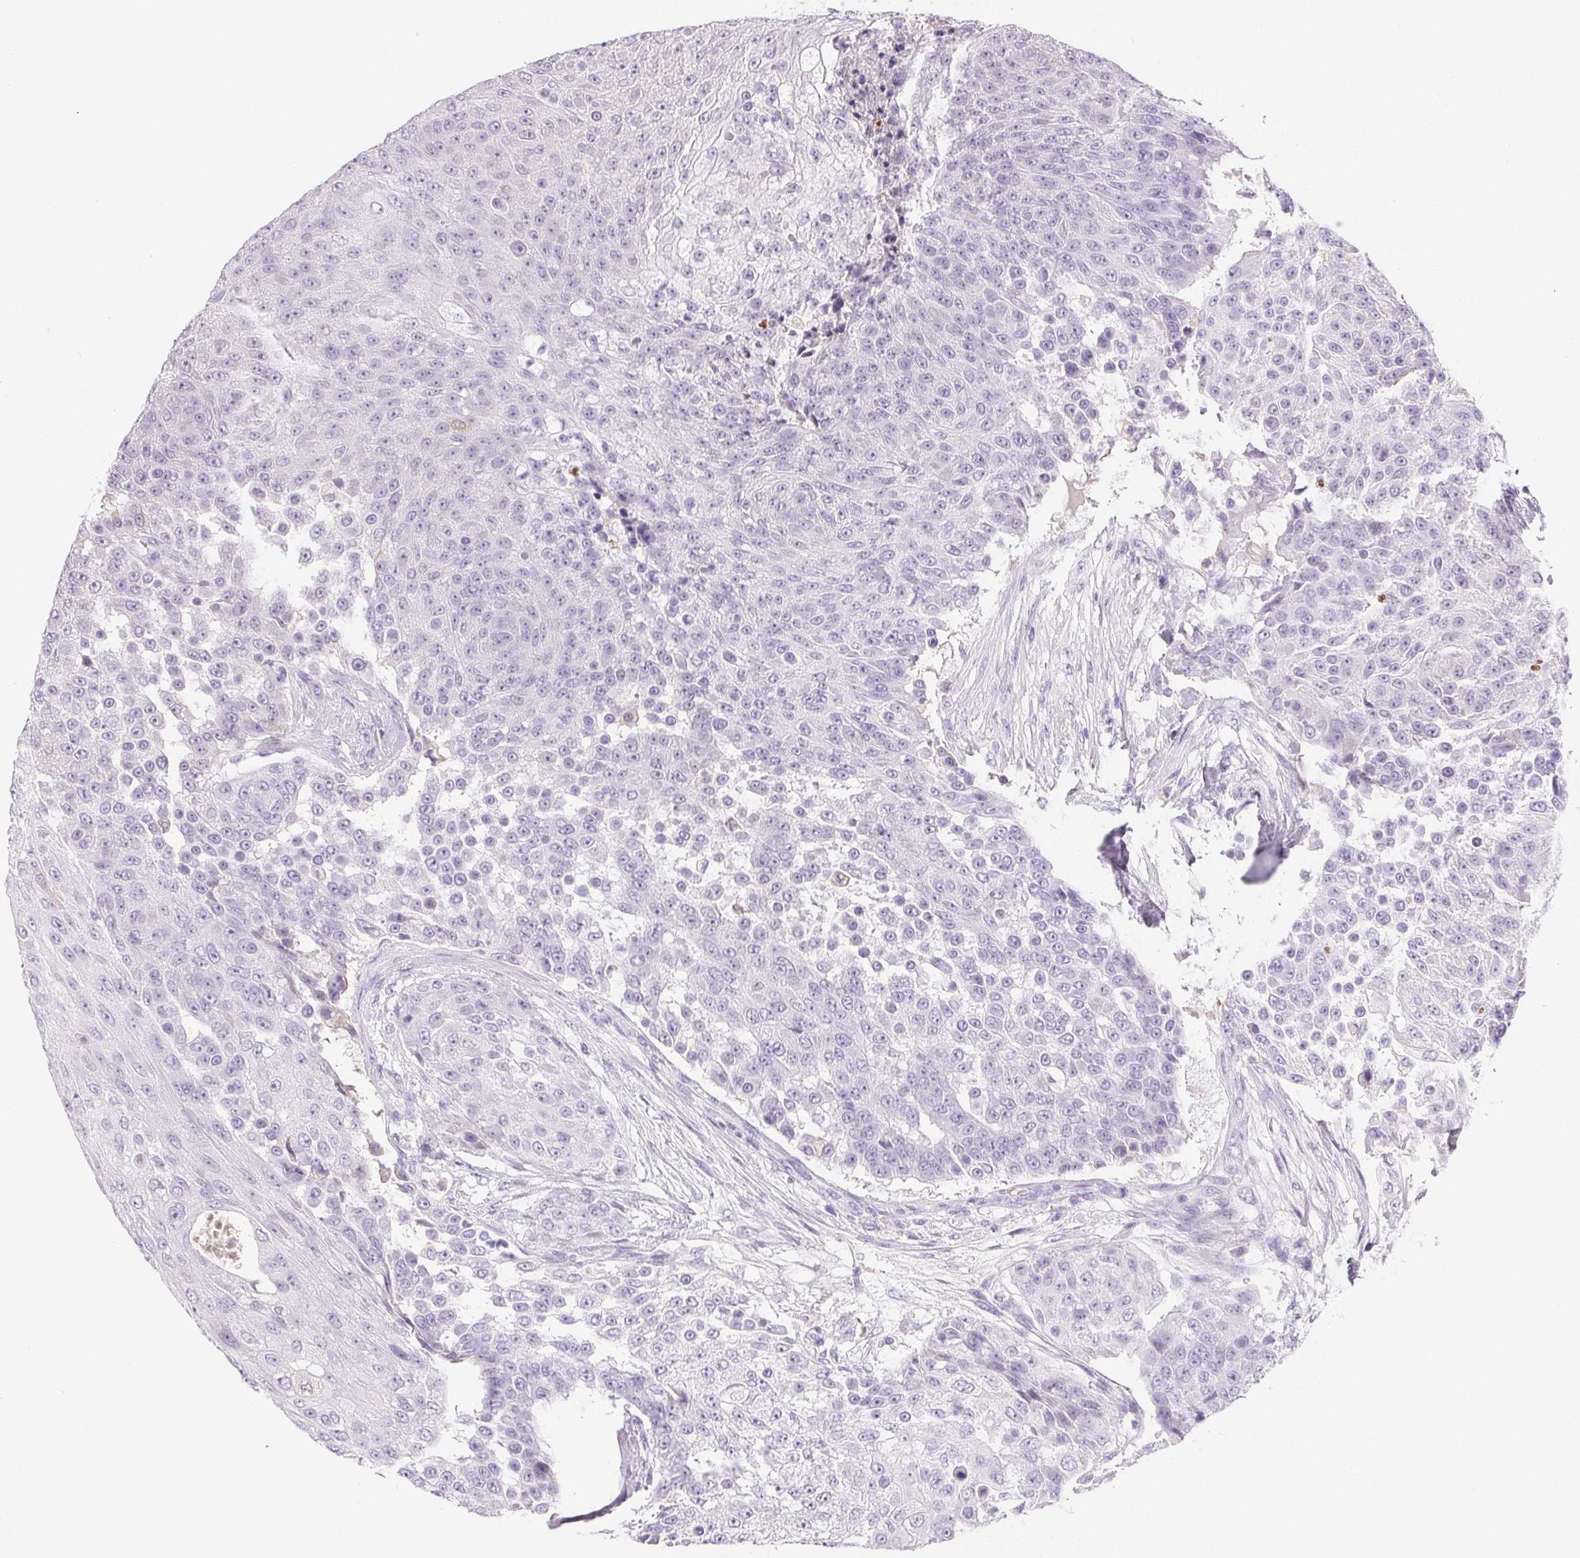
{"staining": {"intensity": "negative", "quantity": "none", "location": "none"}, "tissue": "urothelial cancer", "cell_type": "Tumor cells", "image_type": "cancer", "snomed": [{"axis": "morphology", "description": "Urothelial carcinoma, High grade"}, {"axis": "topography", "description": "Urinary bladder"}], "caption": "The micrograph displays no staining of tumor cells in urothelial cancer.", "gene": "PADI4", "patient": {"sex": "female", "age": 63}}